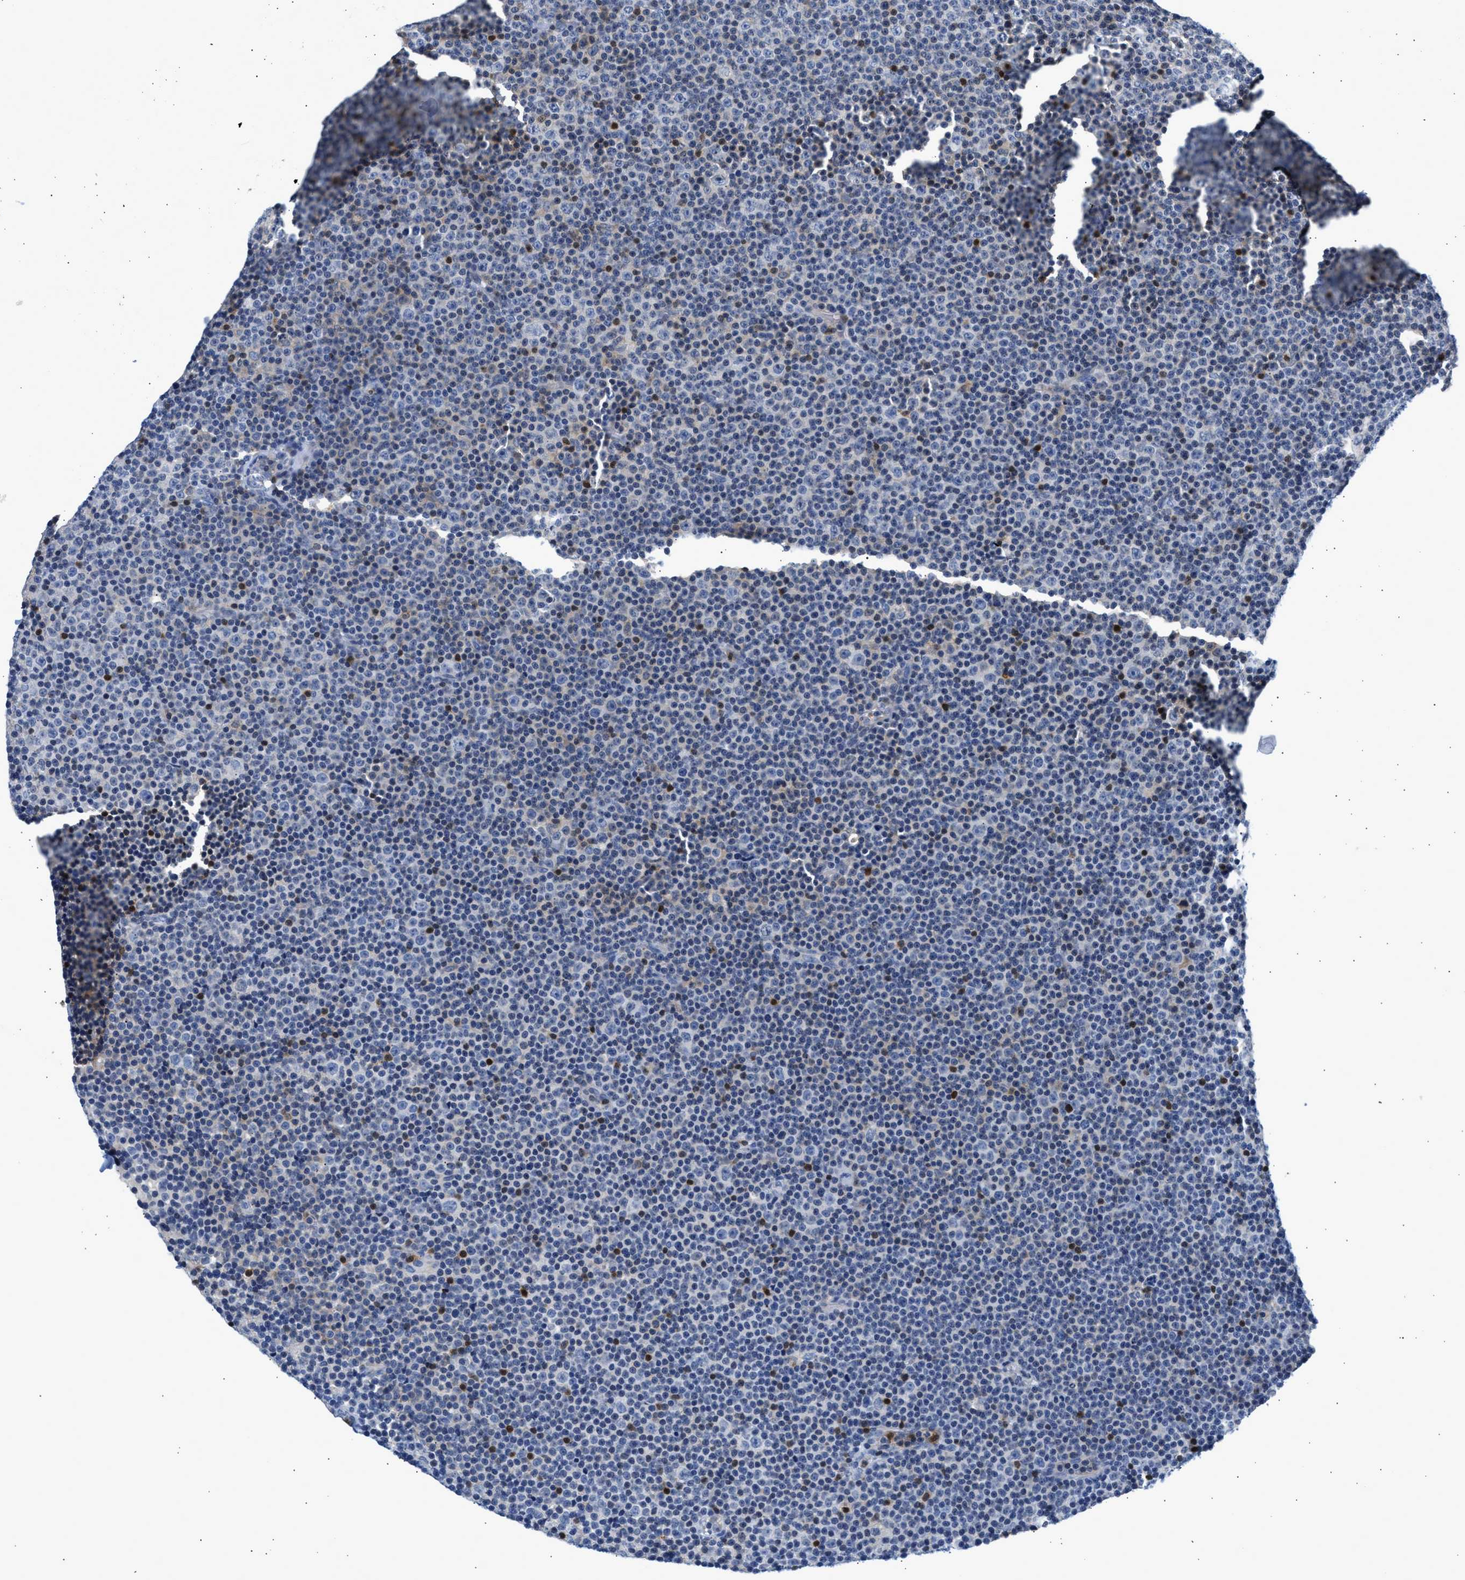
{"staining": {"intensity": "weak", "quantity": "25%-75%", "location": "nuclear"}, "tissue": "lymphoma", "cell_type": "Tumor cells", "image_type": "cancer", "snomed": [{"axis": "morphology", "description": "Malignant lymphoma, non-Hodgkin's type, Low grade"}, {"axis": "topography", "description": "Lymph node"}], "caption": "Approximately 25%-75% of tumor cells in lymphoma exhibit weak nuclear protein staining as visualized by brown immunohistochemical staining.", "gene": "SLIT2", "patient": {"sex": "female", "age": 67}}